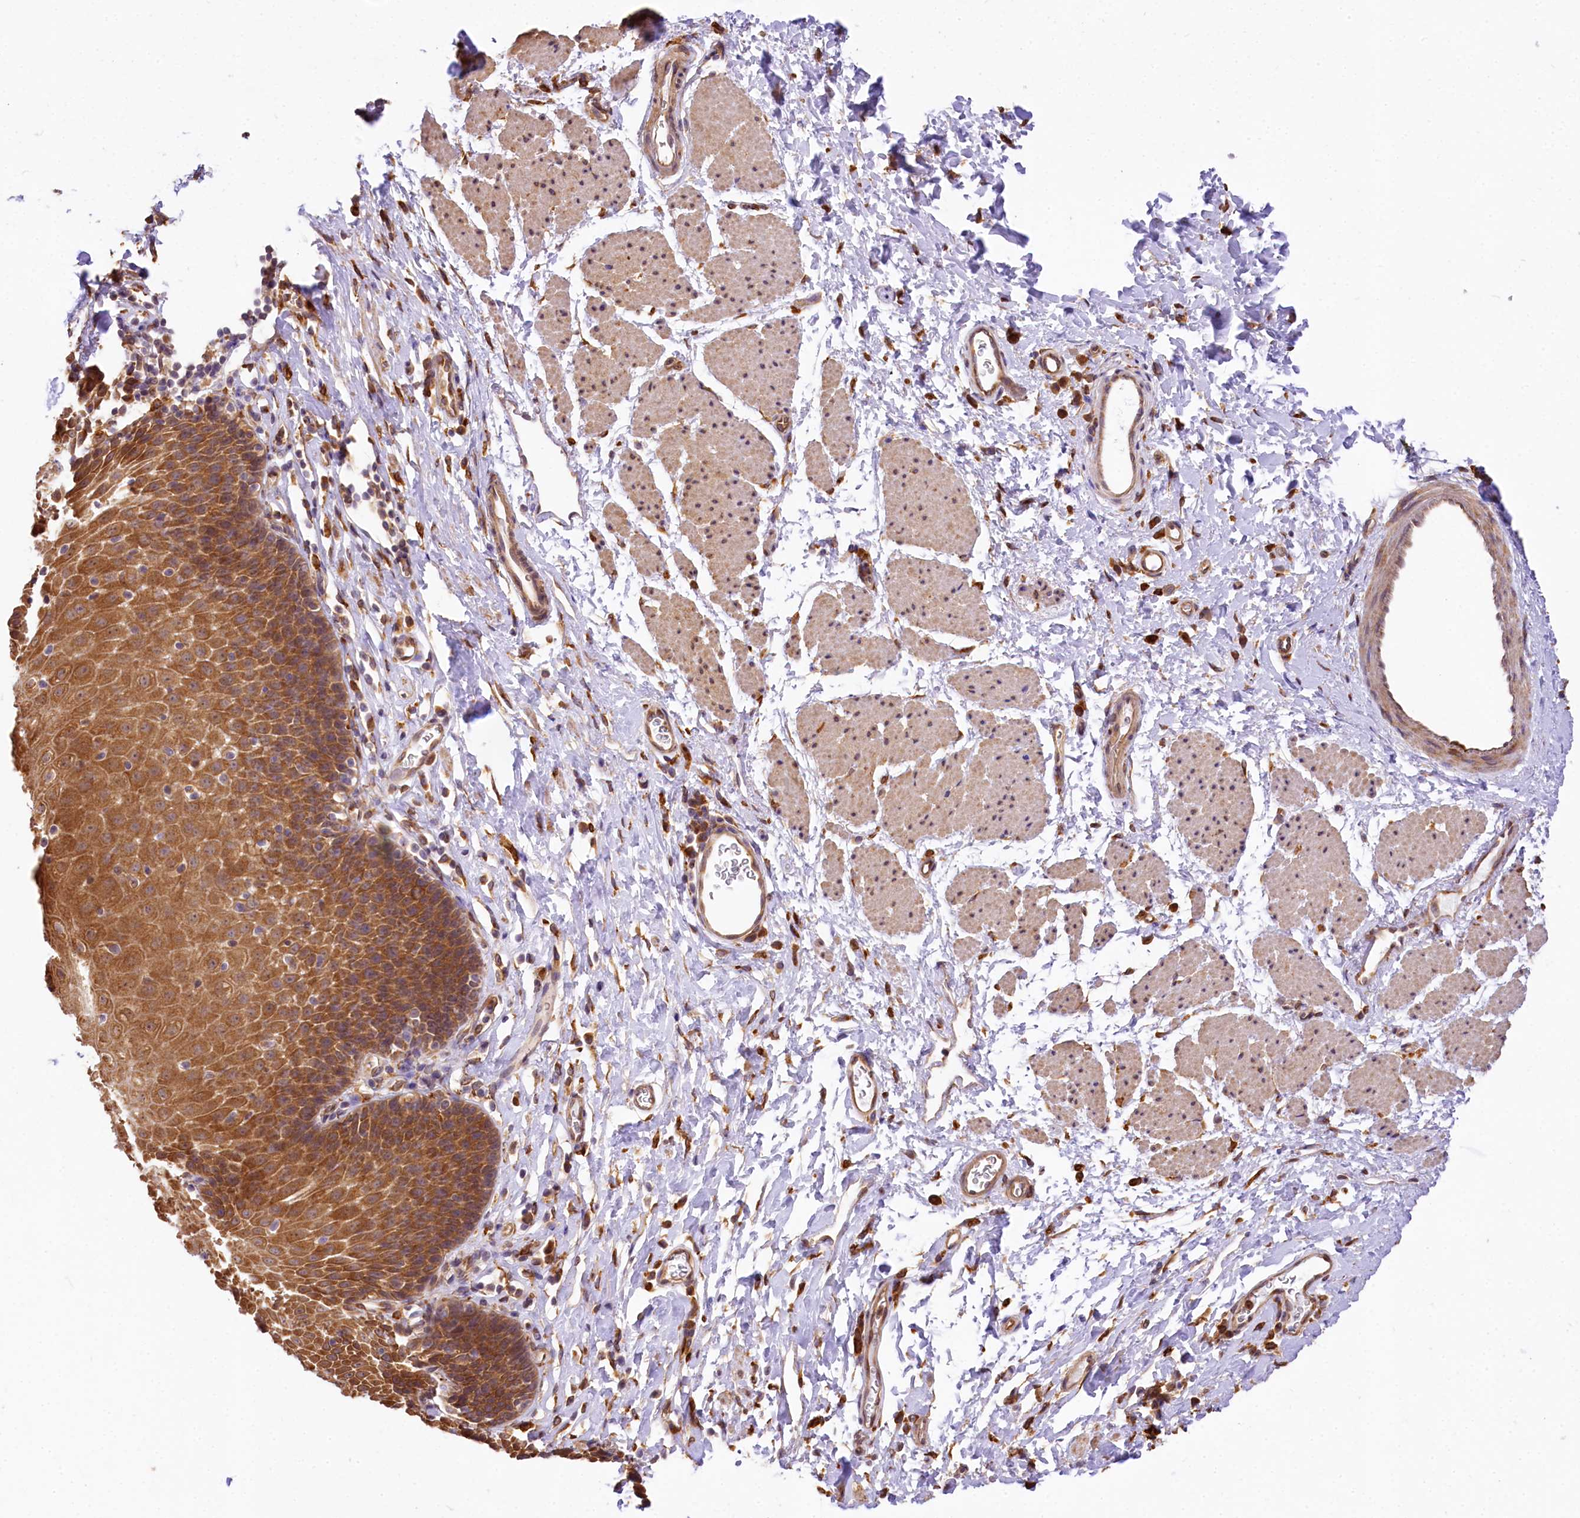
{"staining": {"intensity": "strong", "quantity": ">75%", "location": "cytoplasmic/membranous"}, "tissue": "esophagus", "cell_type": "Squamous epithelial cells", "image_type": "normal", "snomed": [{"axis": "morphology", "description": "Normal tissue, NOS"}, {"axis": "topography", "description": "Esophagus"}], "caption": "IHC (DAB (3,3'-diaminobenzidine)) staining of normal human esophagus reveals strong cytoplasmic/membranous protein expression in about >75% of squamous epithelial cells.", "gene": "PPIP5K2", "patient": {"sex": "female", "age": 61}}